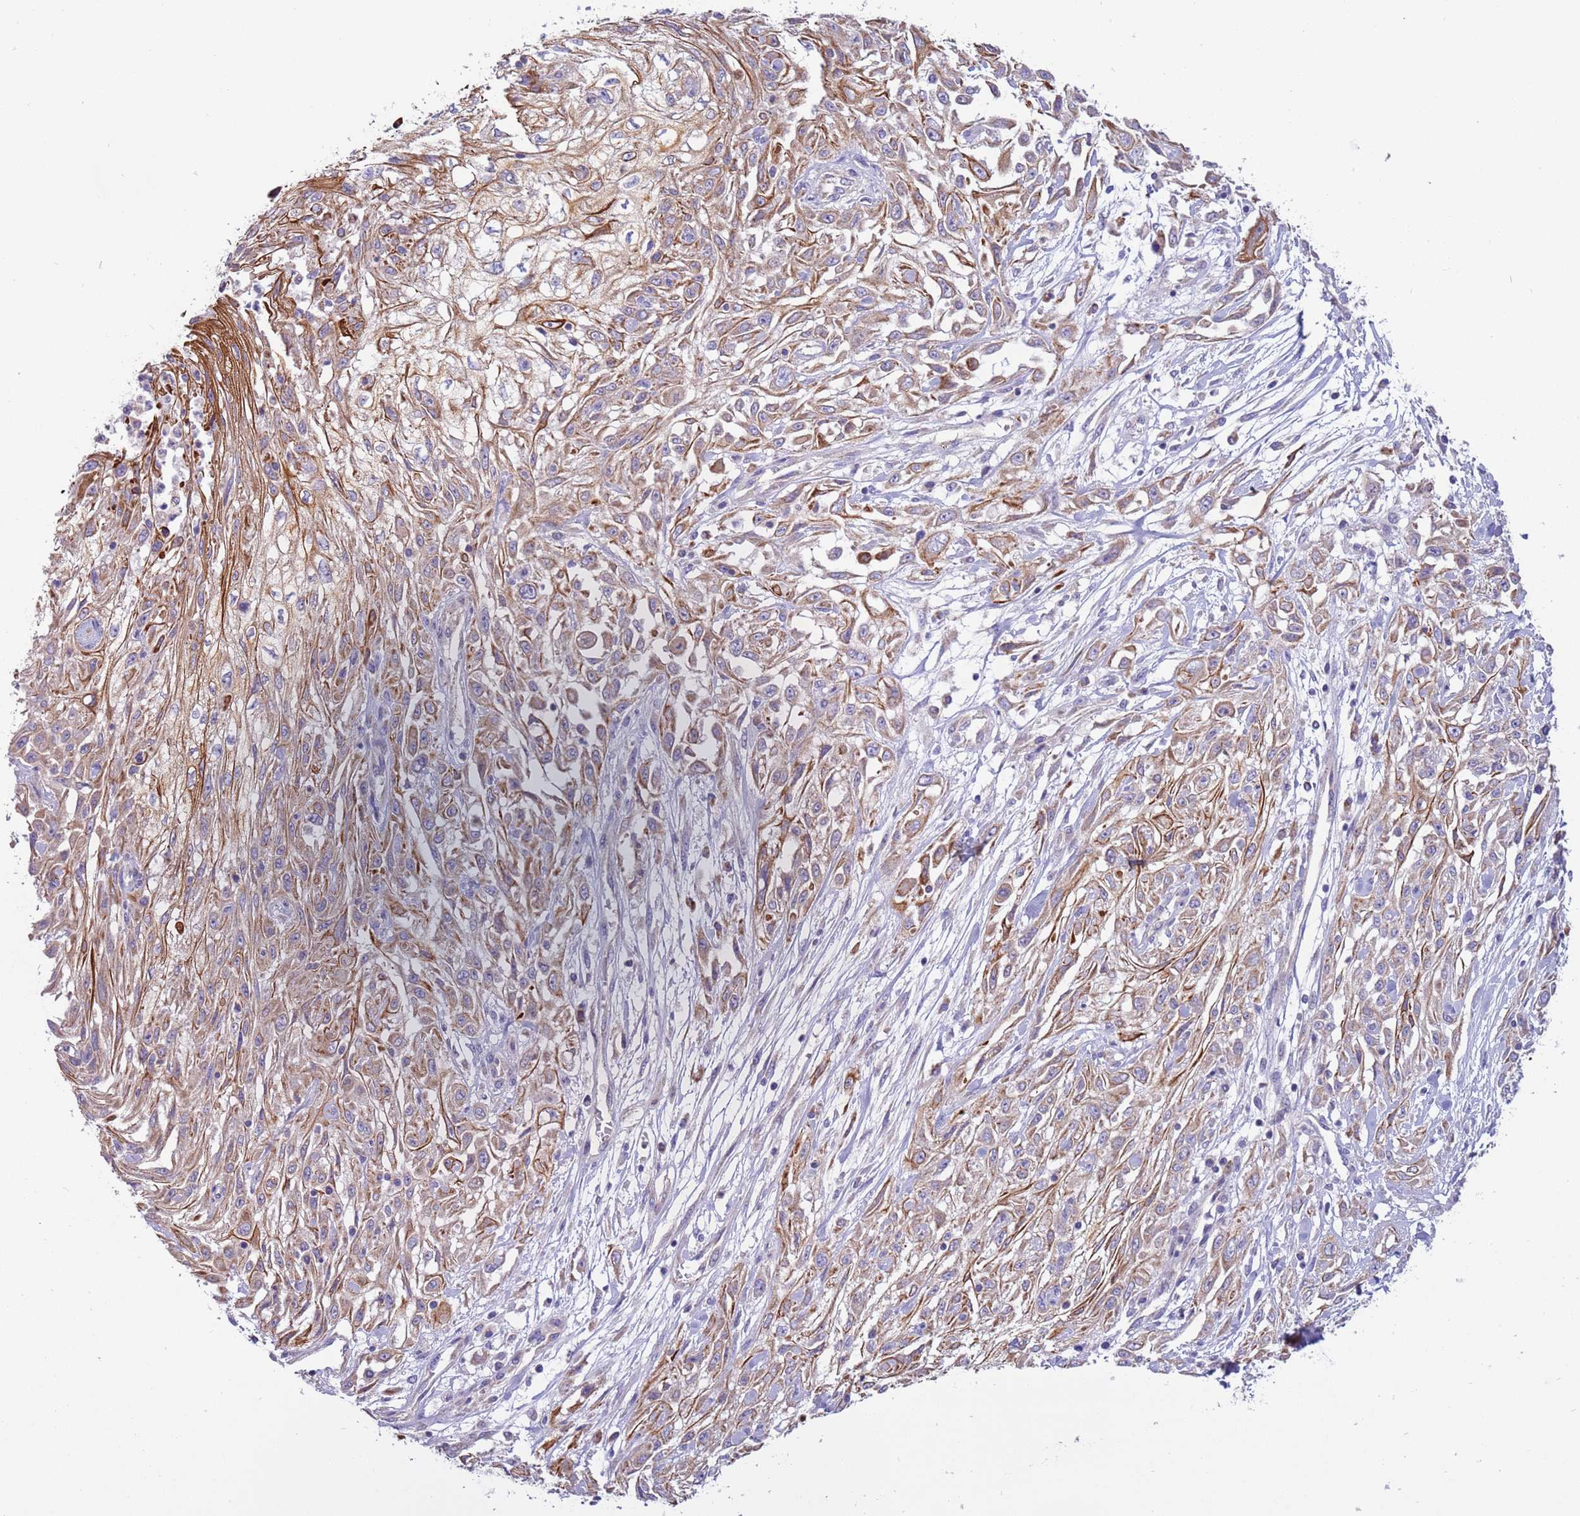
{"staining": {"intensity": "moderate", "quantity": ">75%", "location": "cytoplasmic/membranous"}, "tissue": "skin cancer", "cell_type": "Tumor cells", "image_type": "cancer", "snomed": [{"axis": "morphology", "description": "Squamous cell carcinoma, NOS"}, {"axis": "morphology", "description": "Squamous cell carcinoma, metastatic, NOS"}, {"axis": "topography", "description": "Skin"}, {"axis": "topography", "description": "Lymph node"}], "caption": "High-magnification brightfield microscopy of skin squamous cell carcinoma stained with DAB (brown) and counterstained with hematoxylin (blue). tumor cells exhibit moderate cytoplasmic/membranous positivity is seen in about>75% of cells. (IHC, brightfield microscopy, high magnification).", "gene": "UQCRQ", "patient": {"sex": "male", "age": 75}}